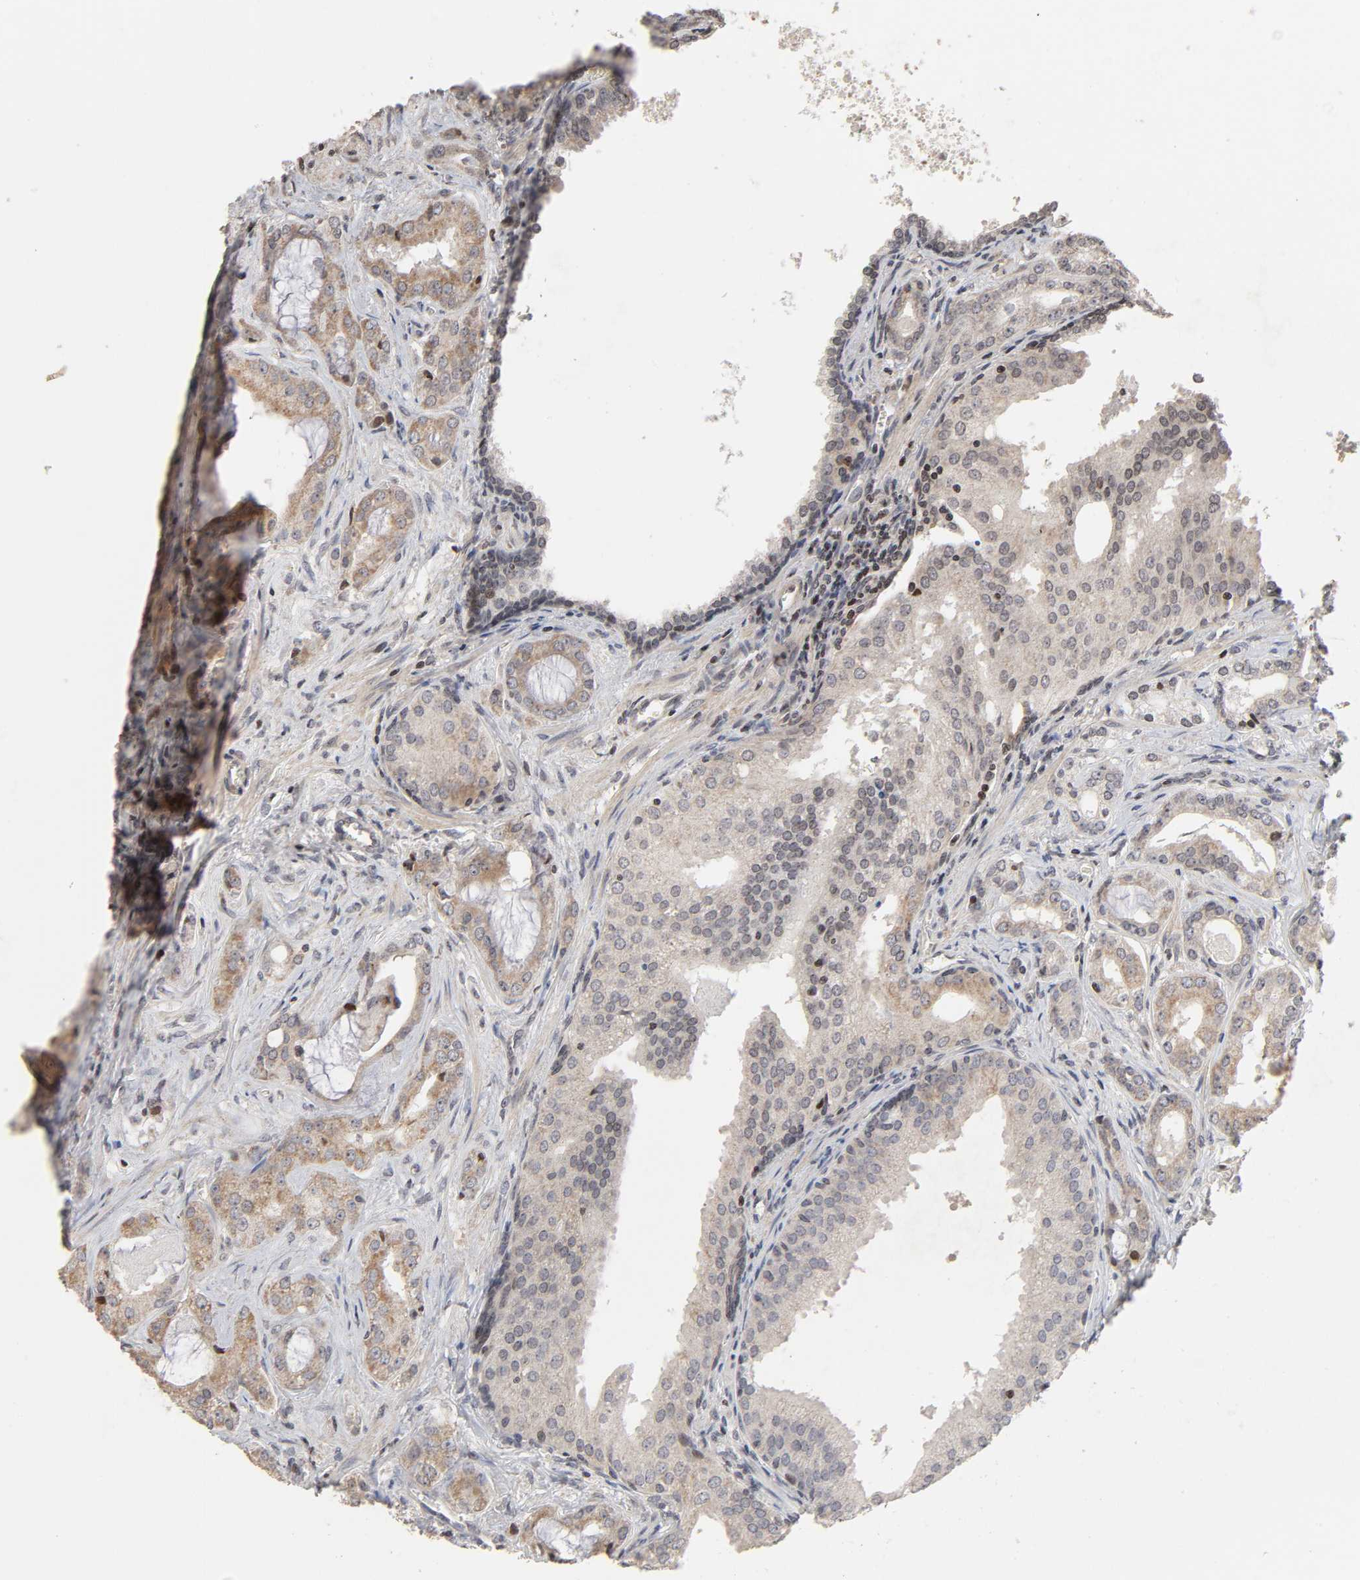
{"staining": {"intensity": "negative", "quantity": "none", "location": "none"}, "tissue": "prostate cancer", "cell_type": "Tumor cells", "image_type": "cancer", "snomed": [{"axis": "morphology", "description": "Adenocarcinoma, Low grade"}, {"axis": "topography", "description": "Prostate"}], "caption": "This is an IHC image of prostate cancer. There is no expression in tumor cells.", "gene": "ZNF473", "patient": {"sex": "male", "age": 59}}